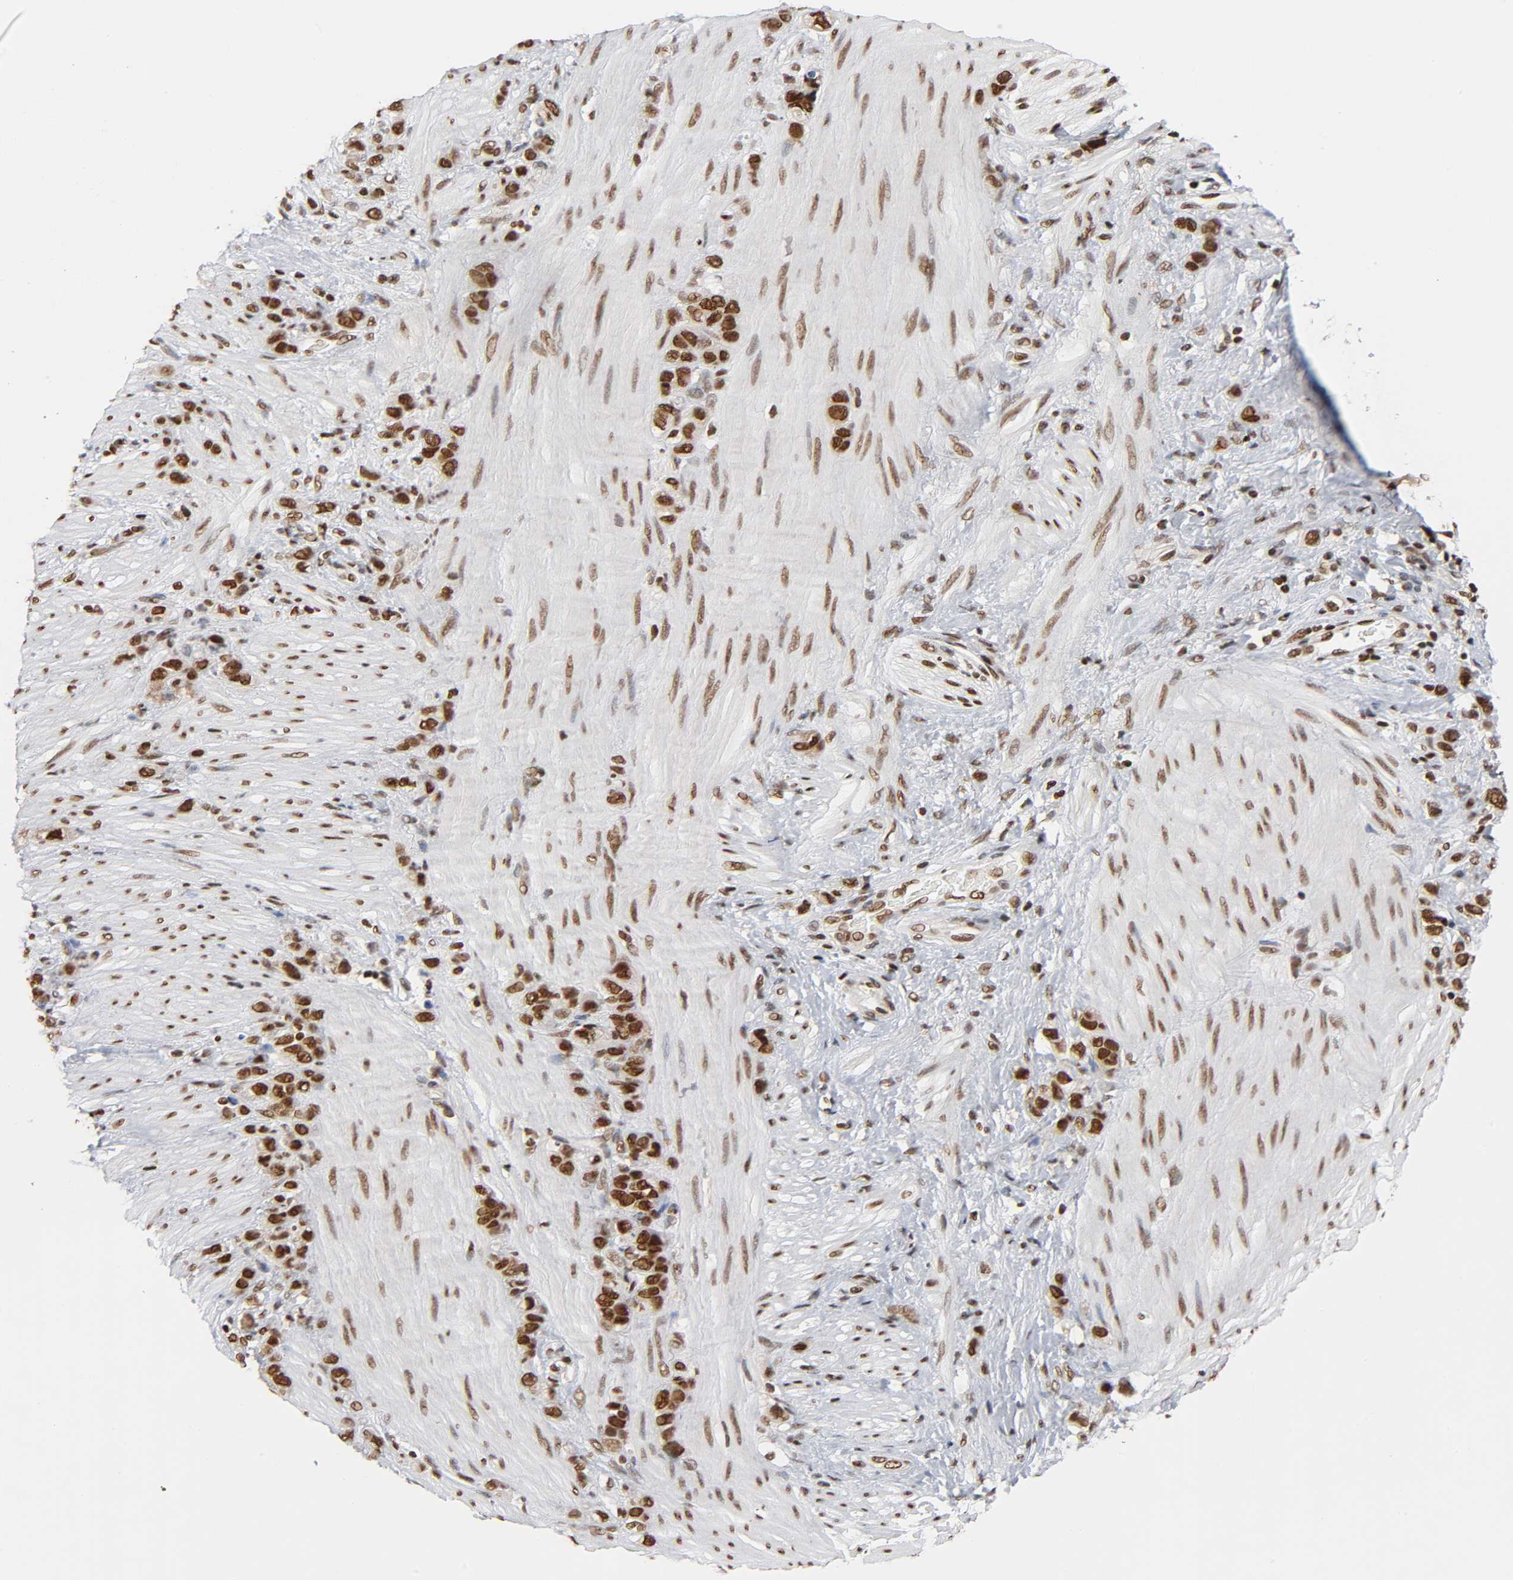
{"staining": {"intensity": "strong", "quantity": ">75%", "location": "nuclear"}, "tissue": "stomach cancer", "cell_type": "Tumor cells", "image_type": "cancer", "snomed": [{"axis": "morphology", "description": "Normal tissue, NOS"}, {"axis": "morphology", "description": "Adenocarcinoma, NOS"}, {"axis": "morphology", "description": "Adenocarcinoma, High grade"}, {"axis": "topography", "description": "Stomach, upper"}, {"axis": "topography", "description": "Stomach"}], "caption": "Immunohistochemical staining of stomach cancer reveals high levels of strong nuclear protein expression in approximately >75% of tumor cells.", "gene": "ILKAP", "patient": {"sex": "female", "age": 65}}